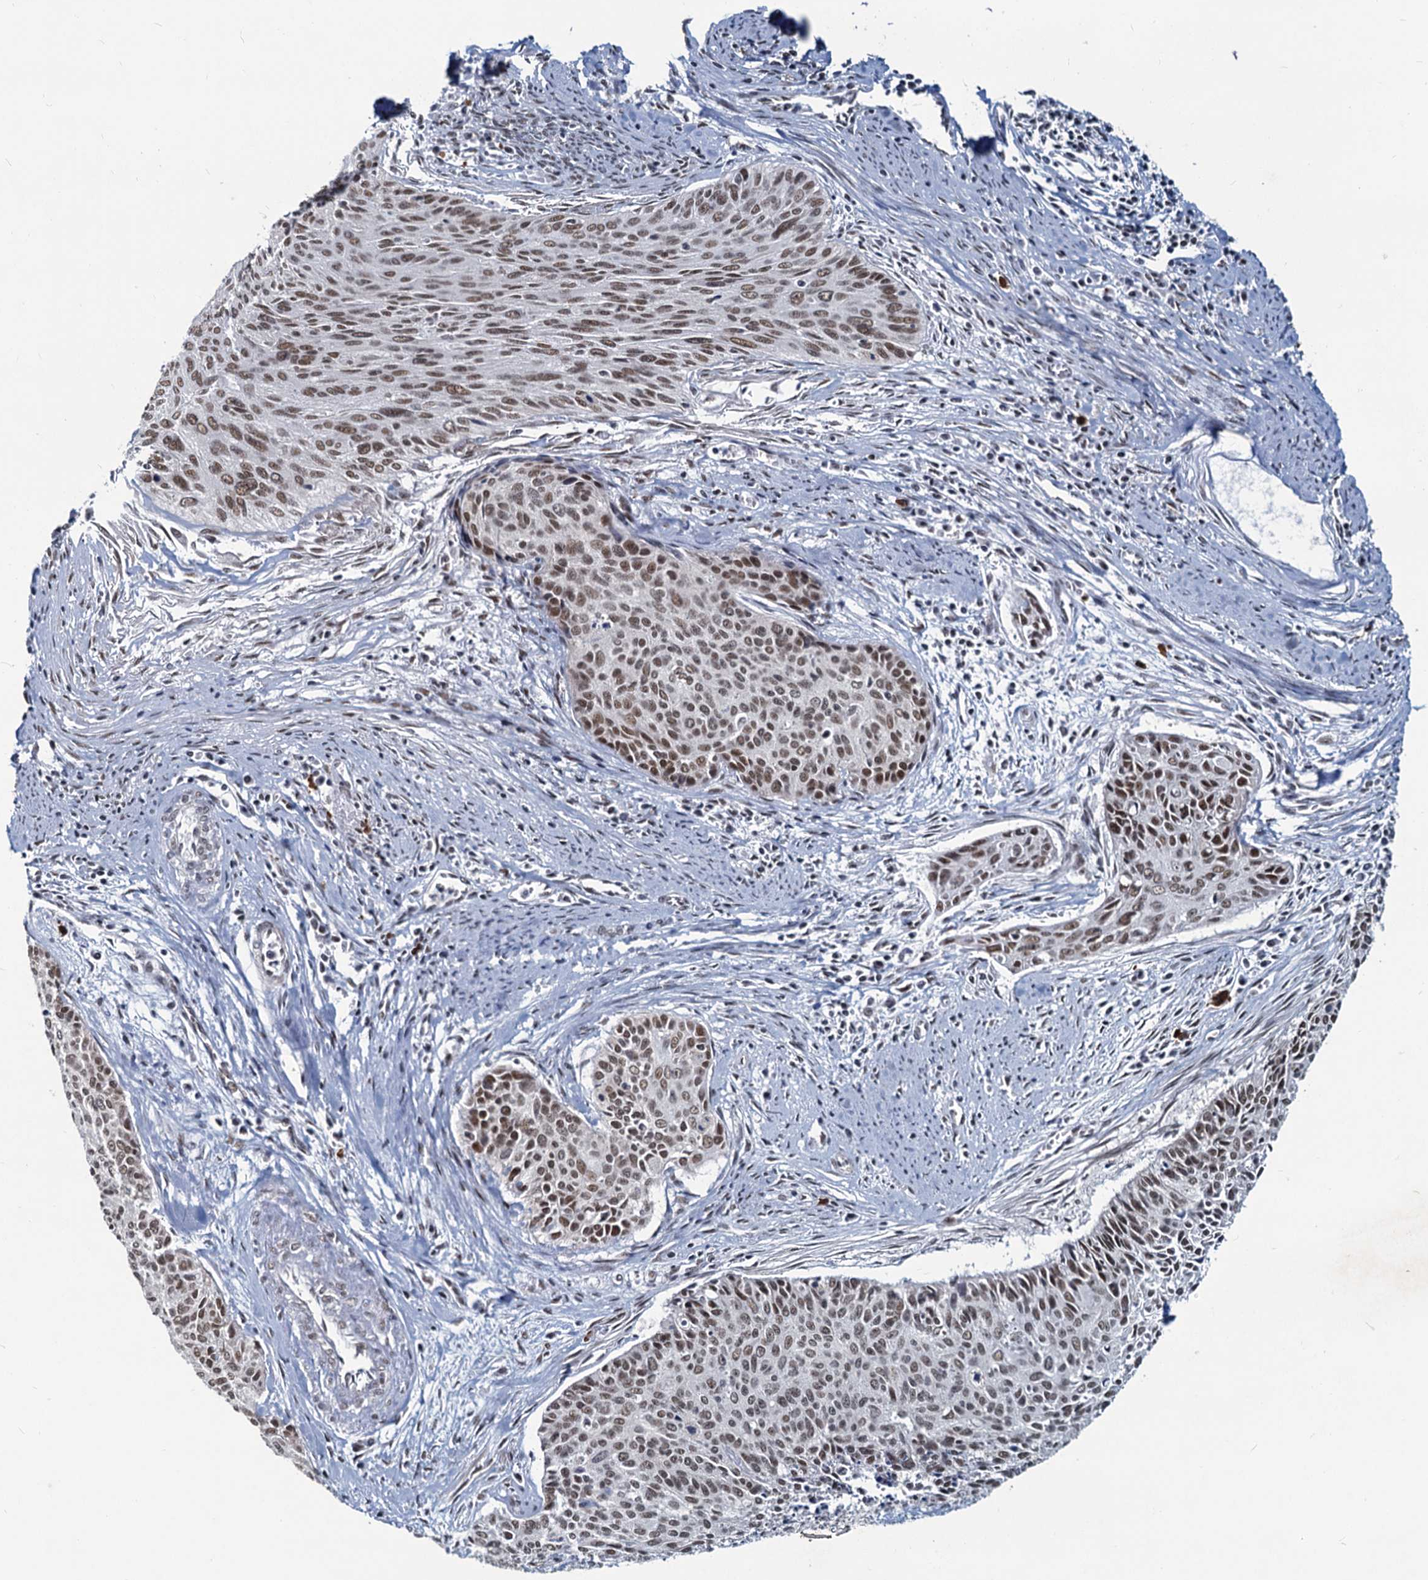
{"staining": {"intensity": "moderate", "quantity": ">75%", "location": "nuclear"}, "tissue": "cervical cancer", "cell_type": "Tumor cells", "image_type": "cancer", "snomed": [{"axis": "morphology", "description": "Squamous cell carcinoma, NOS"}, {"axis": "topography", "description": "Cervix"}], "caption": "Brown immunohistochemical staining in human cervical cancer shows moderate nuclear positivity in approximately >75% of tumor cells. The staining is performed using DAB (3,3'-diaminobenzidine) brown chromogen to label protein expression. The nuclei are counter-stained blue using hematoxylin.", "gene": "METTL14", "patient": {"sex": "female", "age": 55}}